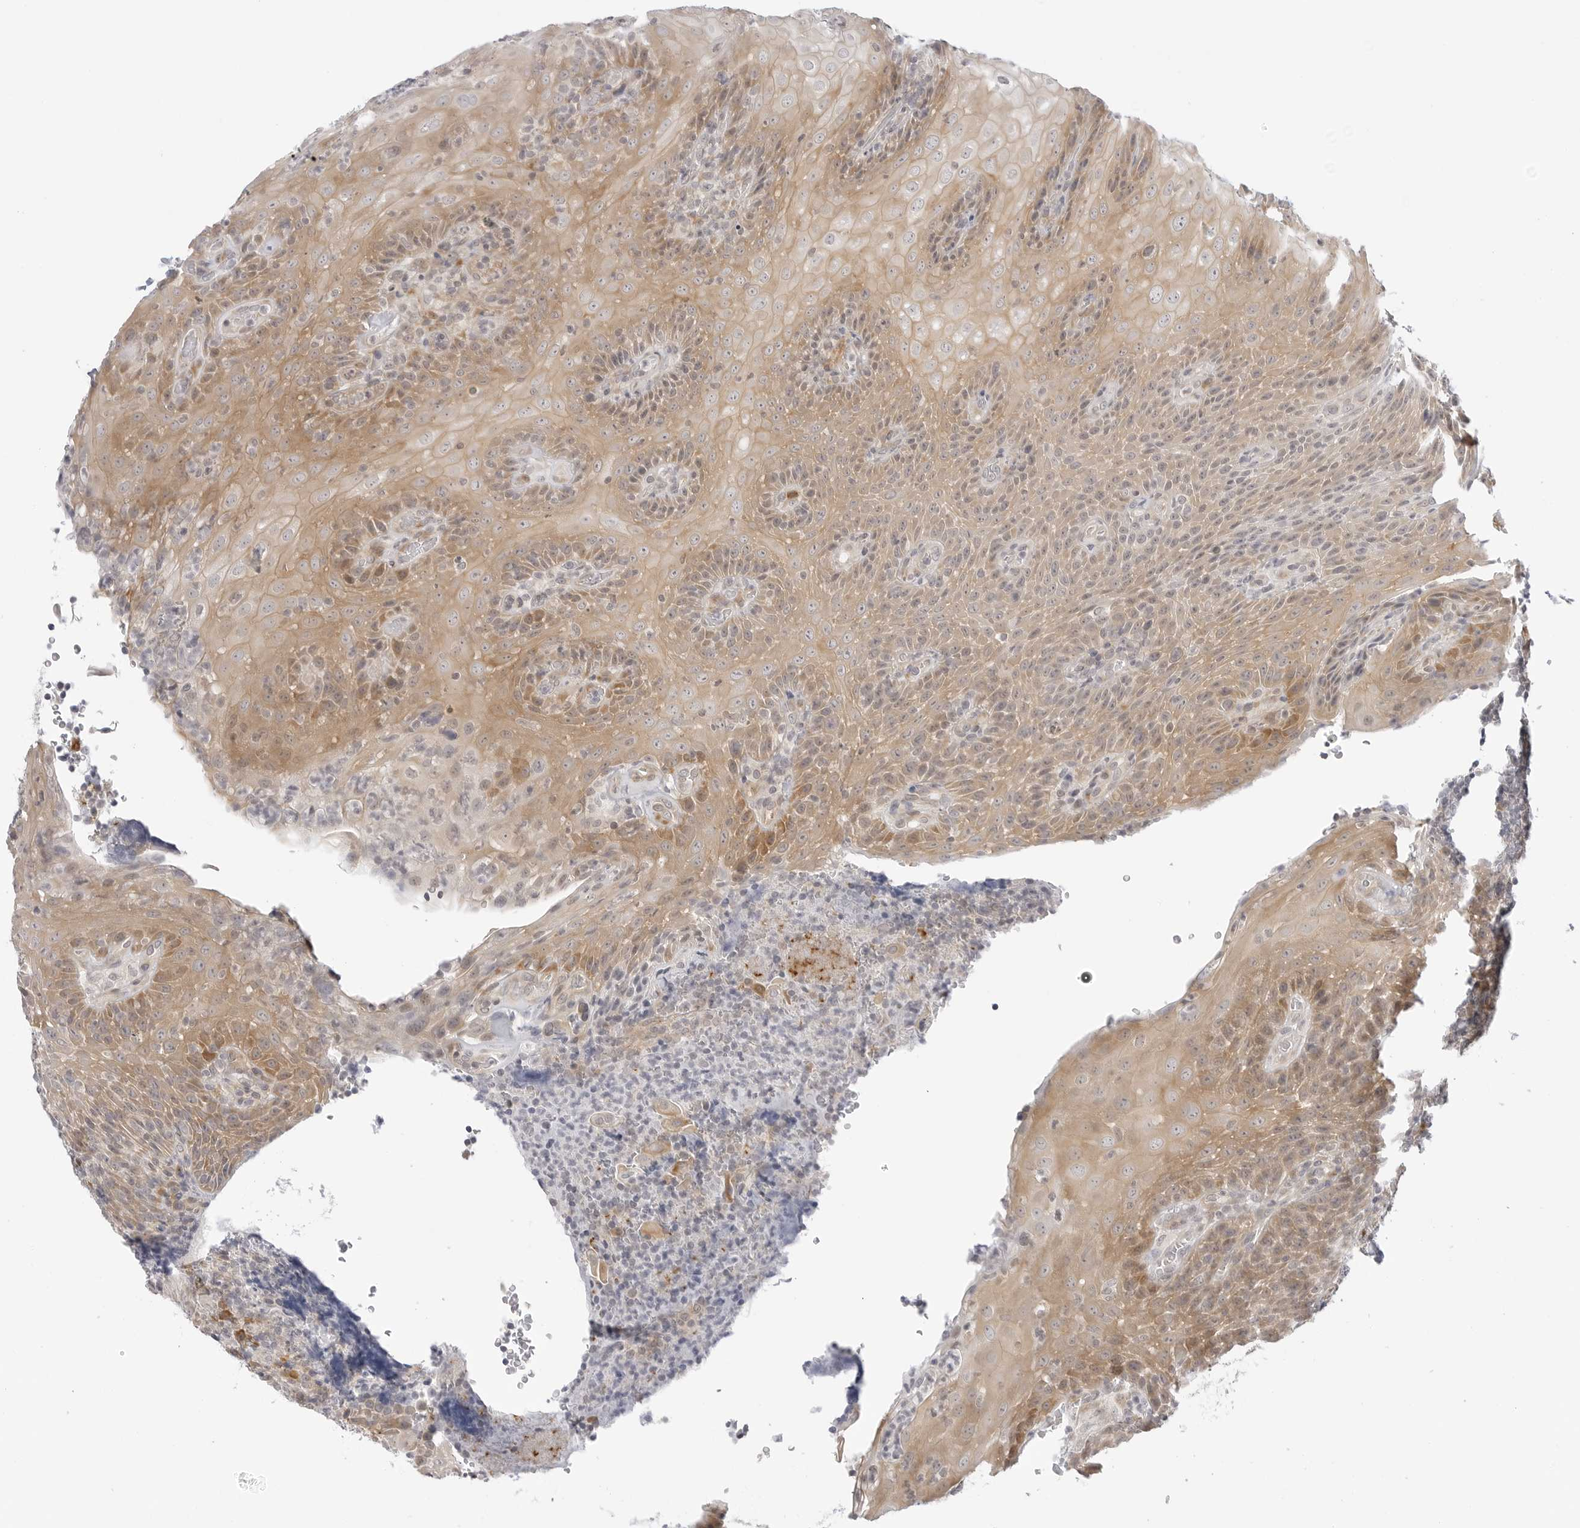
{"staining": {"intensity": "weak", "quantity": ">75%", "location": "cytoplasmic/membranous"}, "tissue": "tonsil", "cell_type": "Germinal center cells", "image_type": "normal", "snomed": [{"axis": "morphology", "description": "Normal tissue, NOS"}, {"axis": "topography", "description": "Tonsil"}], "caption": "The image shows staining of unremarkable tonsil, revealing weak cytoplasmic/membranous protein expression (brown color) within germinal center cells.", "gene": "TCP1", "patient": {"sex": "male", "age": 37}}